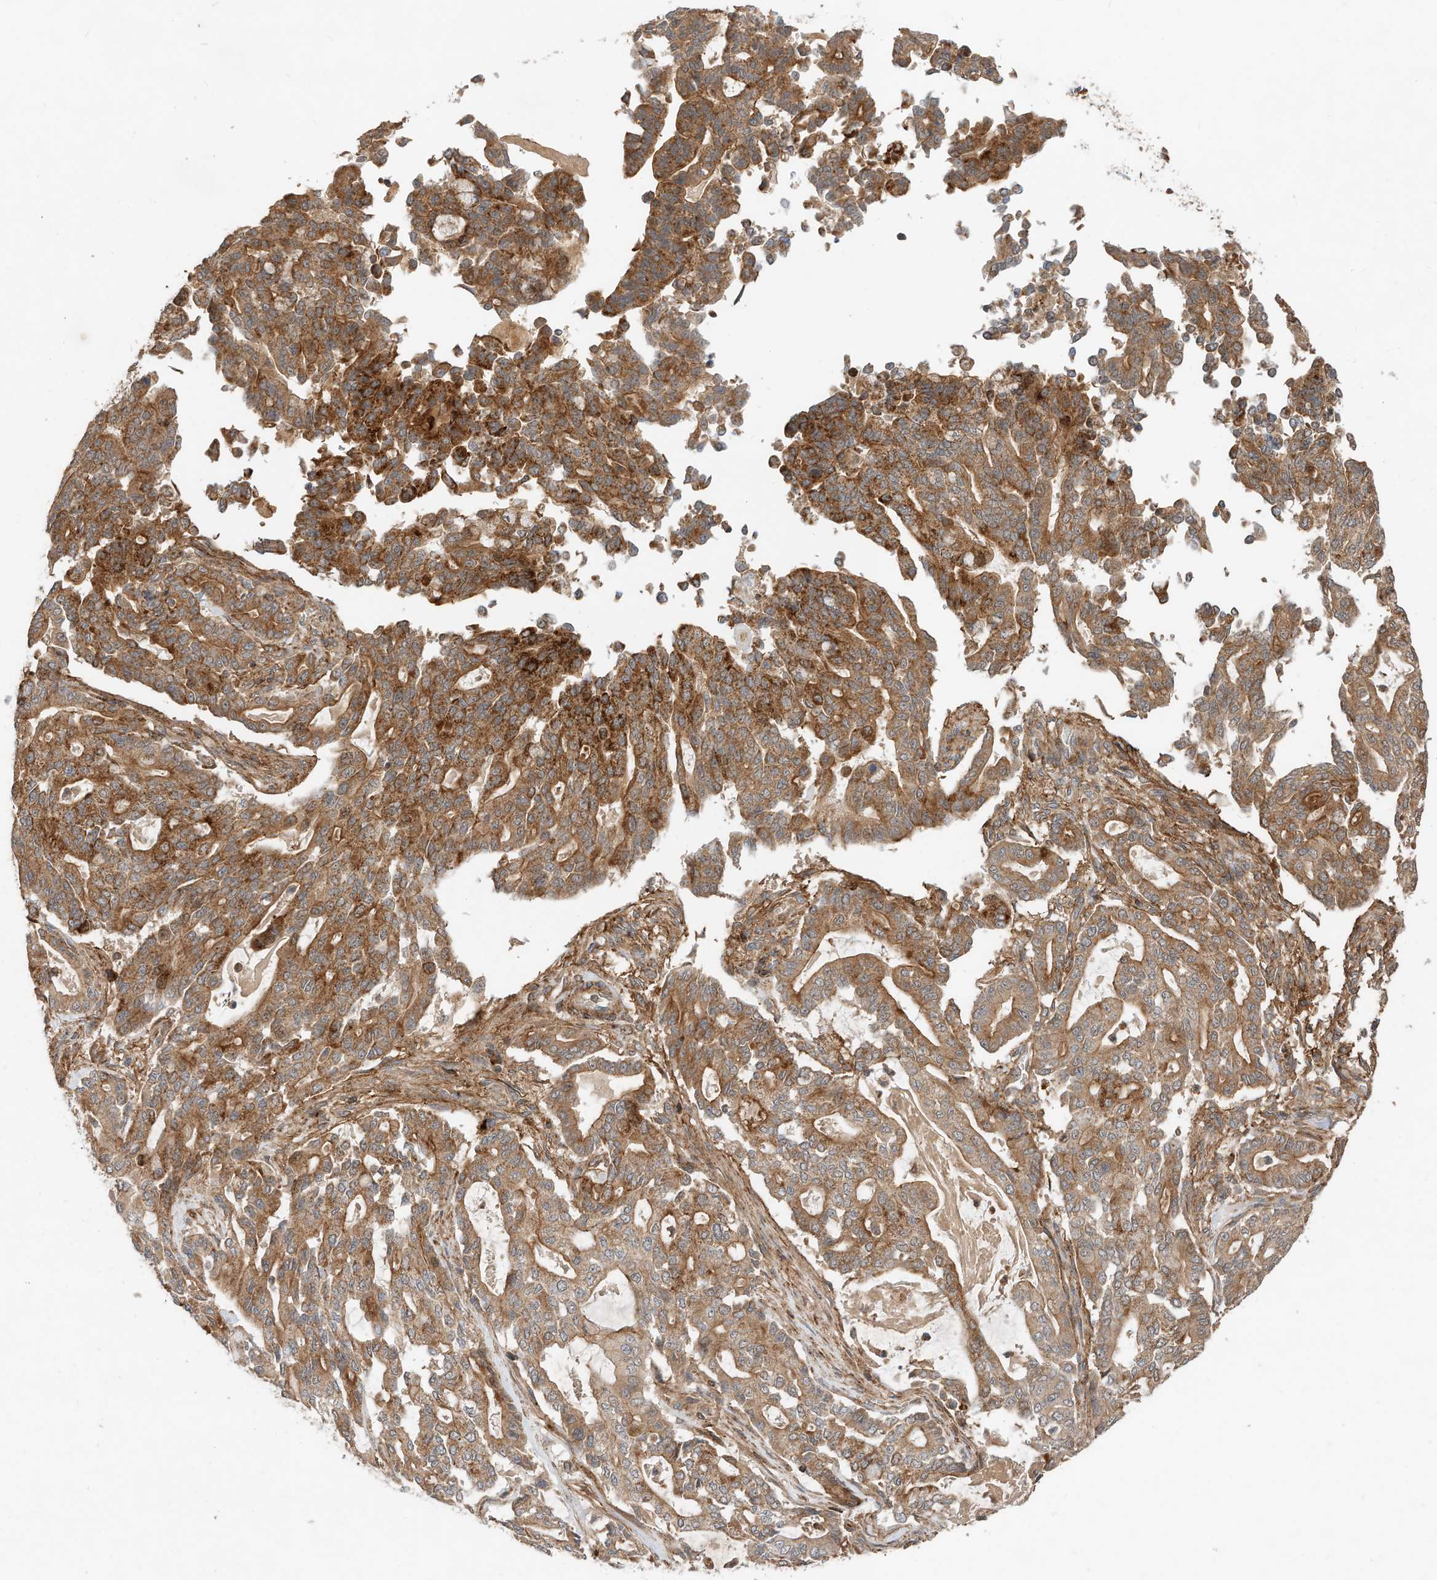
{"staining": {"intensity": "strong", "quantity": ">75%", "location": "cytoplasmic/membranous"}, "tissue": "pancreatic cancer", "cell_type": "Tumor cells", "image_type": "cancer", "snomed": [{"axis": "morphology", "description": "Adenocarcinoma, NOS"}, {"axis": "topography", "description": "Pancreas"}], "caption": "An image of pancreatic cancer stained for a protein displays strong cytoplasmic/membranous brown staining in tumor cells. Using DAB (3,3'-diaminobenzidine) (brown) and hematoxylin (blue) stains, captured at high magnification using brightfield microscopy.", "gene": "CPAMD8", "patient": {"sex": "male", "age": 63}}